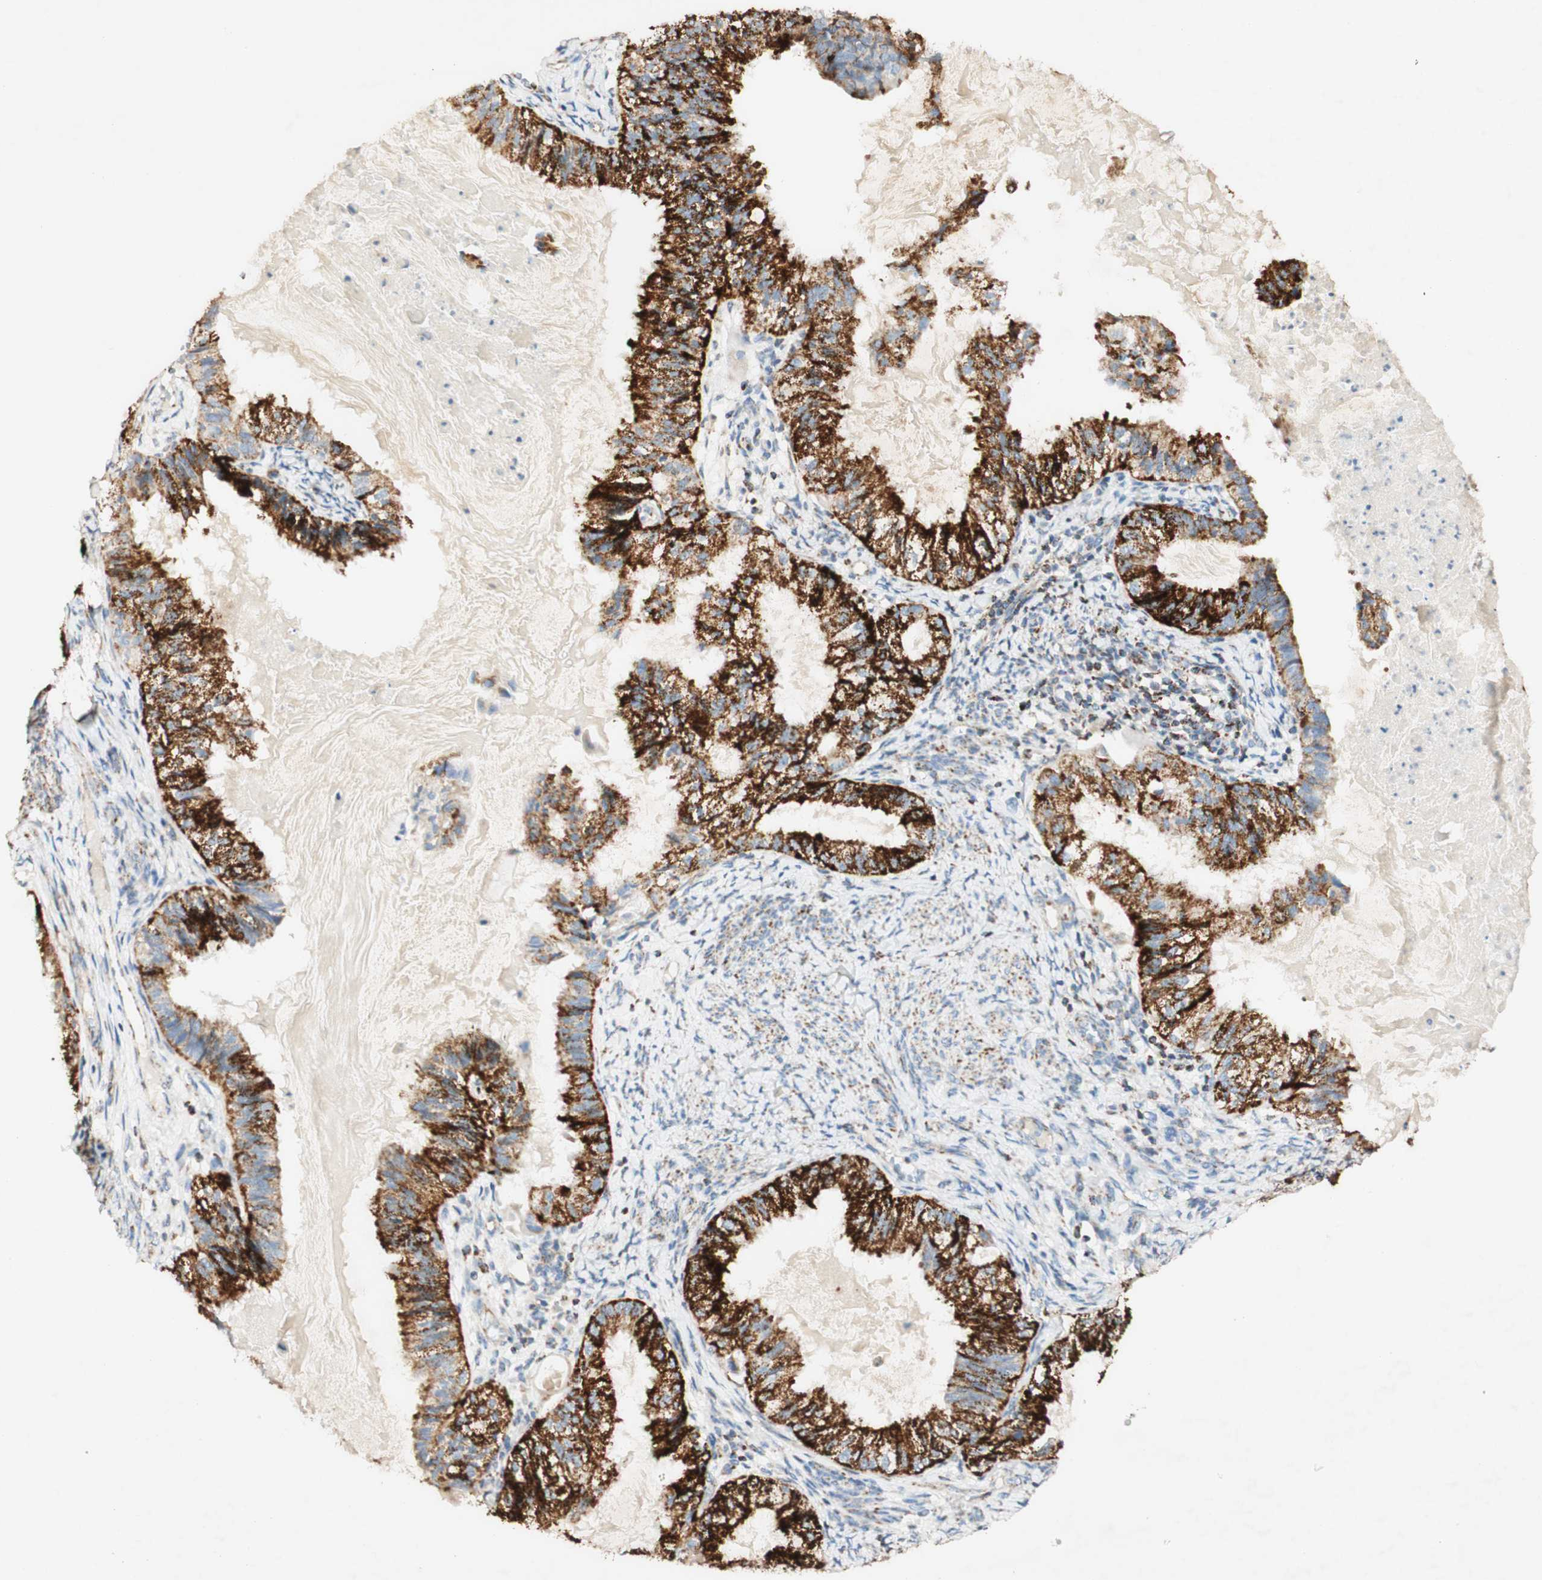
{"staining": {"intensity": "strong", "quantity": ">75%", "location": "cytoplasmic/membranous"}, "tissue": "cervical cancer", "cell_type": "Tumor cells", "image_type": "cancer", "snomed": [{"axis": "morphology", "description": "Normal tissue, NOS"}, {"axis": "morphology", "description": "Adenocarcinoma, NOS"}, {"axis": "topography", "description": "Cervix"}, {"axis": "topography", "description": "Endometrium"}], "caption": "A micrograph showing strong cytoplasmic/membranous positivity in about >75% of tumor cells in cervical adenocarcinoma, as visualized by brown immunohistochemical staining.", "gene": "OXCT1", "patient": {"sex": "female", "age": 86}}